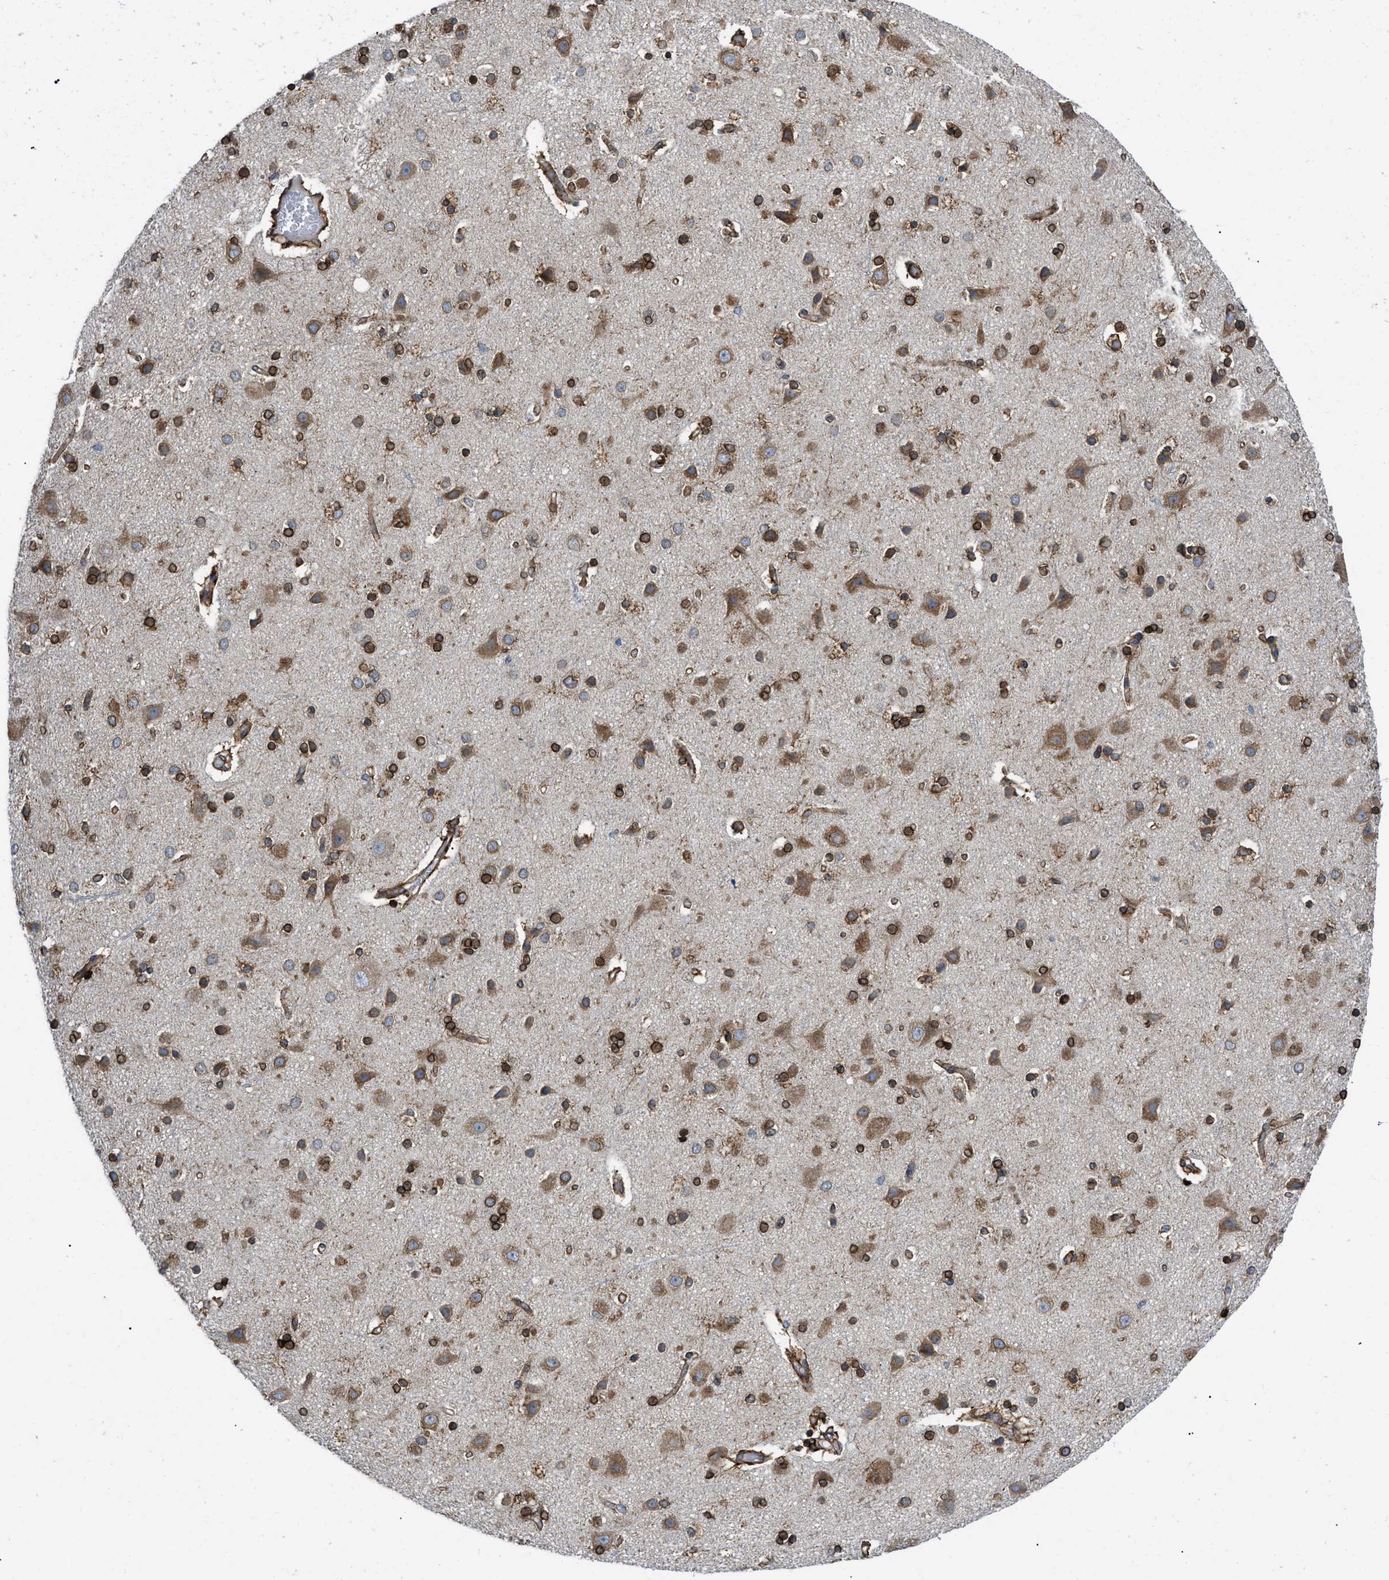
{"staining": {"intensity": "moderate", "quantity": ">75%", "location": "cytoplasmic/membranous"}, "tissue": "cerebral cortex", "cell_type": "Endothelial cells", "image_type": "normal", "snomed": [{"axis": "morphology", "description": "Normal tissue, NOS"}, {"axis": "topography", "description": "Cerebral cortex"}], "caption": "An immunohistochemistry image of benign tissue is shown. Protein staining in brown highlights moderate cytoplasmic/membranous positivity in cerebral cortex within endothelial cells. Immunohistochemistry stains the protein of interest in brown and the nuclei are stained blue.", "gene": "ERLIN2", "patient": {"sex": "female", "age": 54}}